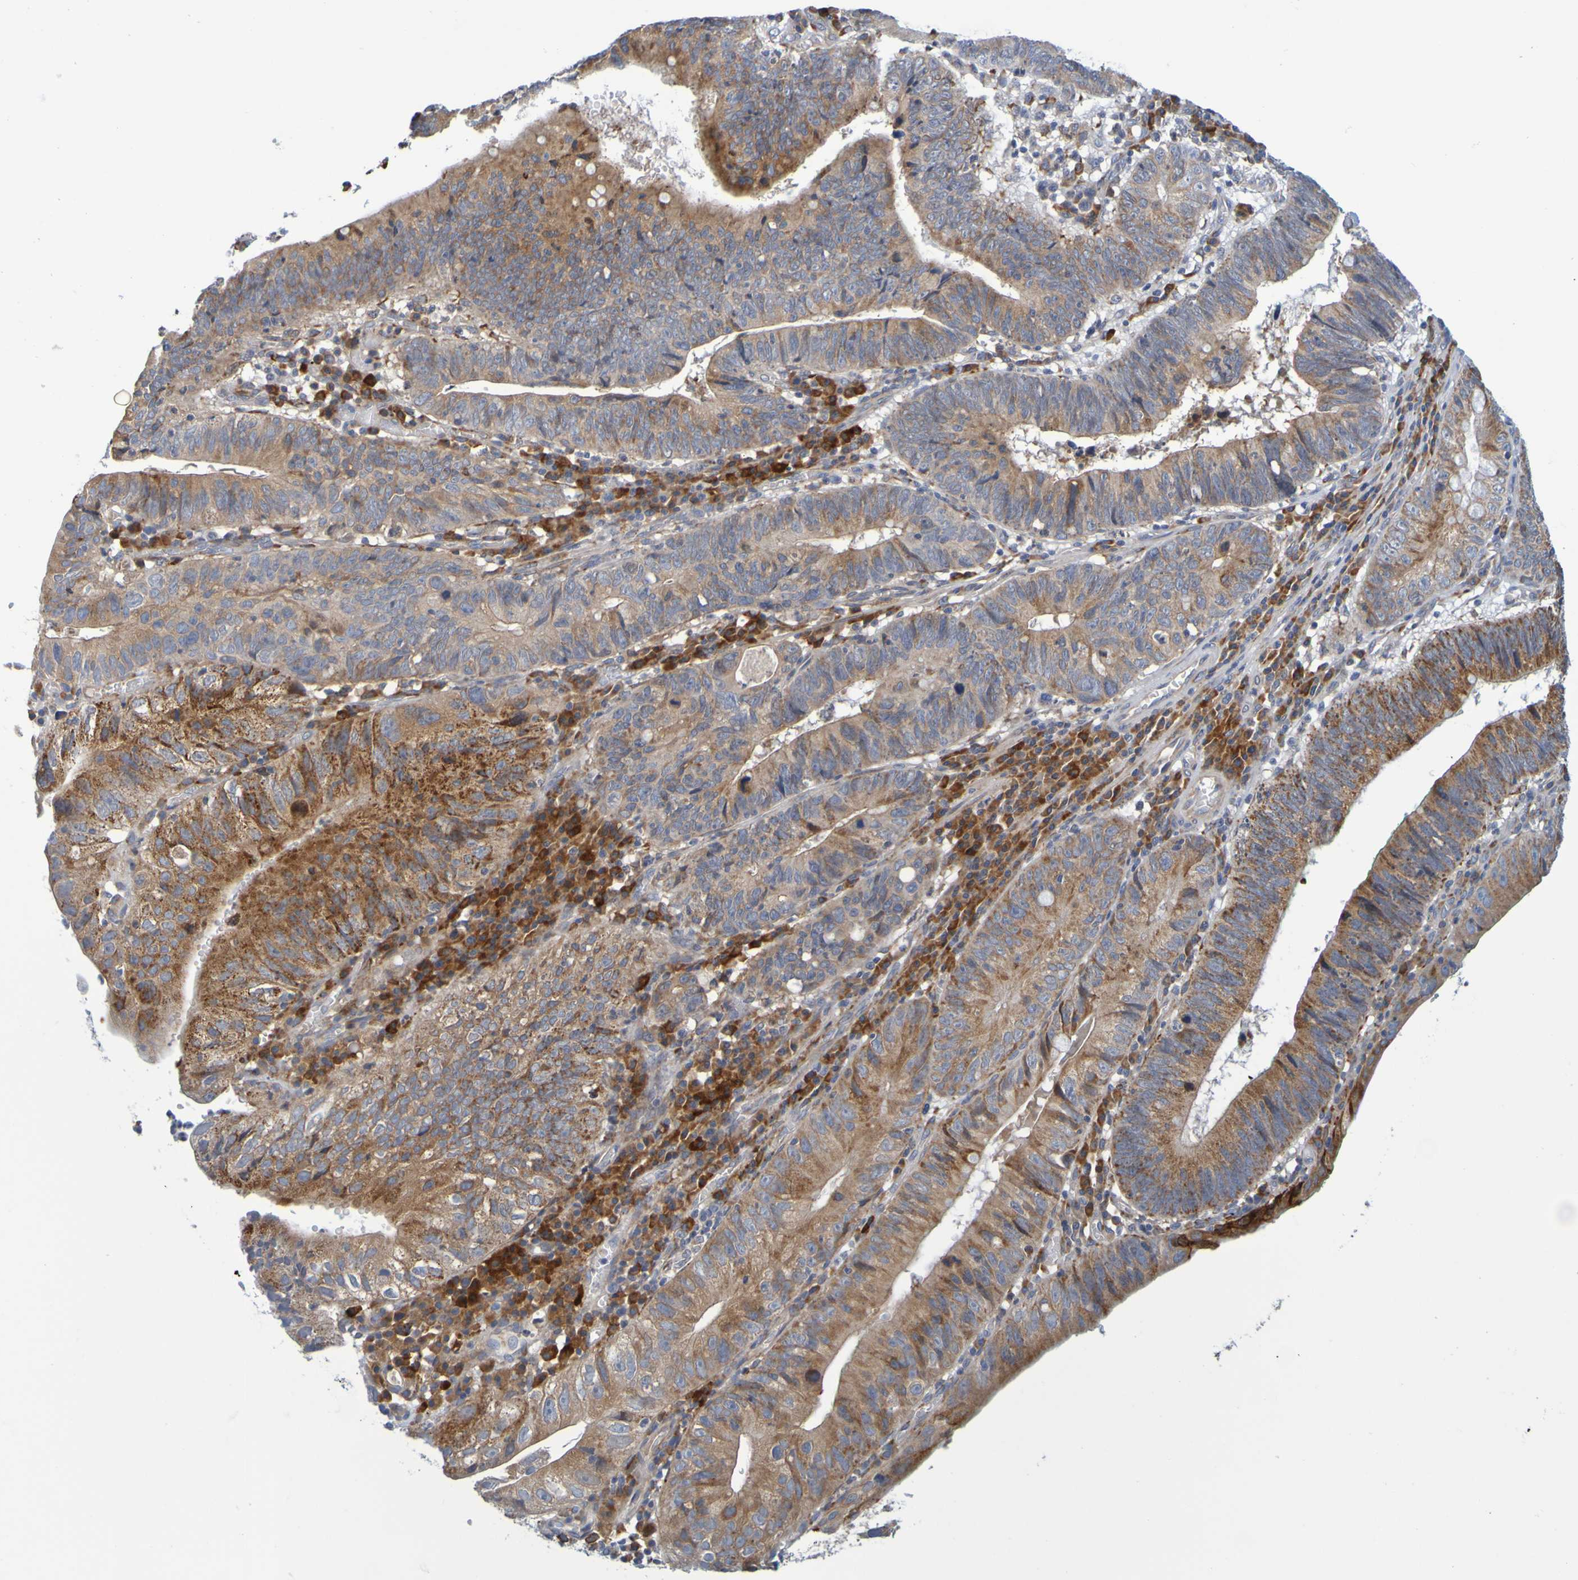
{"staining": {"intensity": "moderate", "quantity": ">75%", "location": "cytoplasmic/membranous"}, "tissue": "stomach cancer", "cell_type": "Tumor cells", "image_type": "cancer", "snomed": [{"axis": "morphology", "description": "Adenocarcinoma, NOS"}, {"axis": "topography", "description": "Stomach"}], "caption": "There is medium levels of moderate cytoplasmic/membranous staining in tumor cells of stomach cancer, as demonstrated by immunohistochemical staining (brown color).", "gene": "SIL1", "patient": {"sex": "male", "age": 59}}